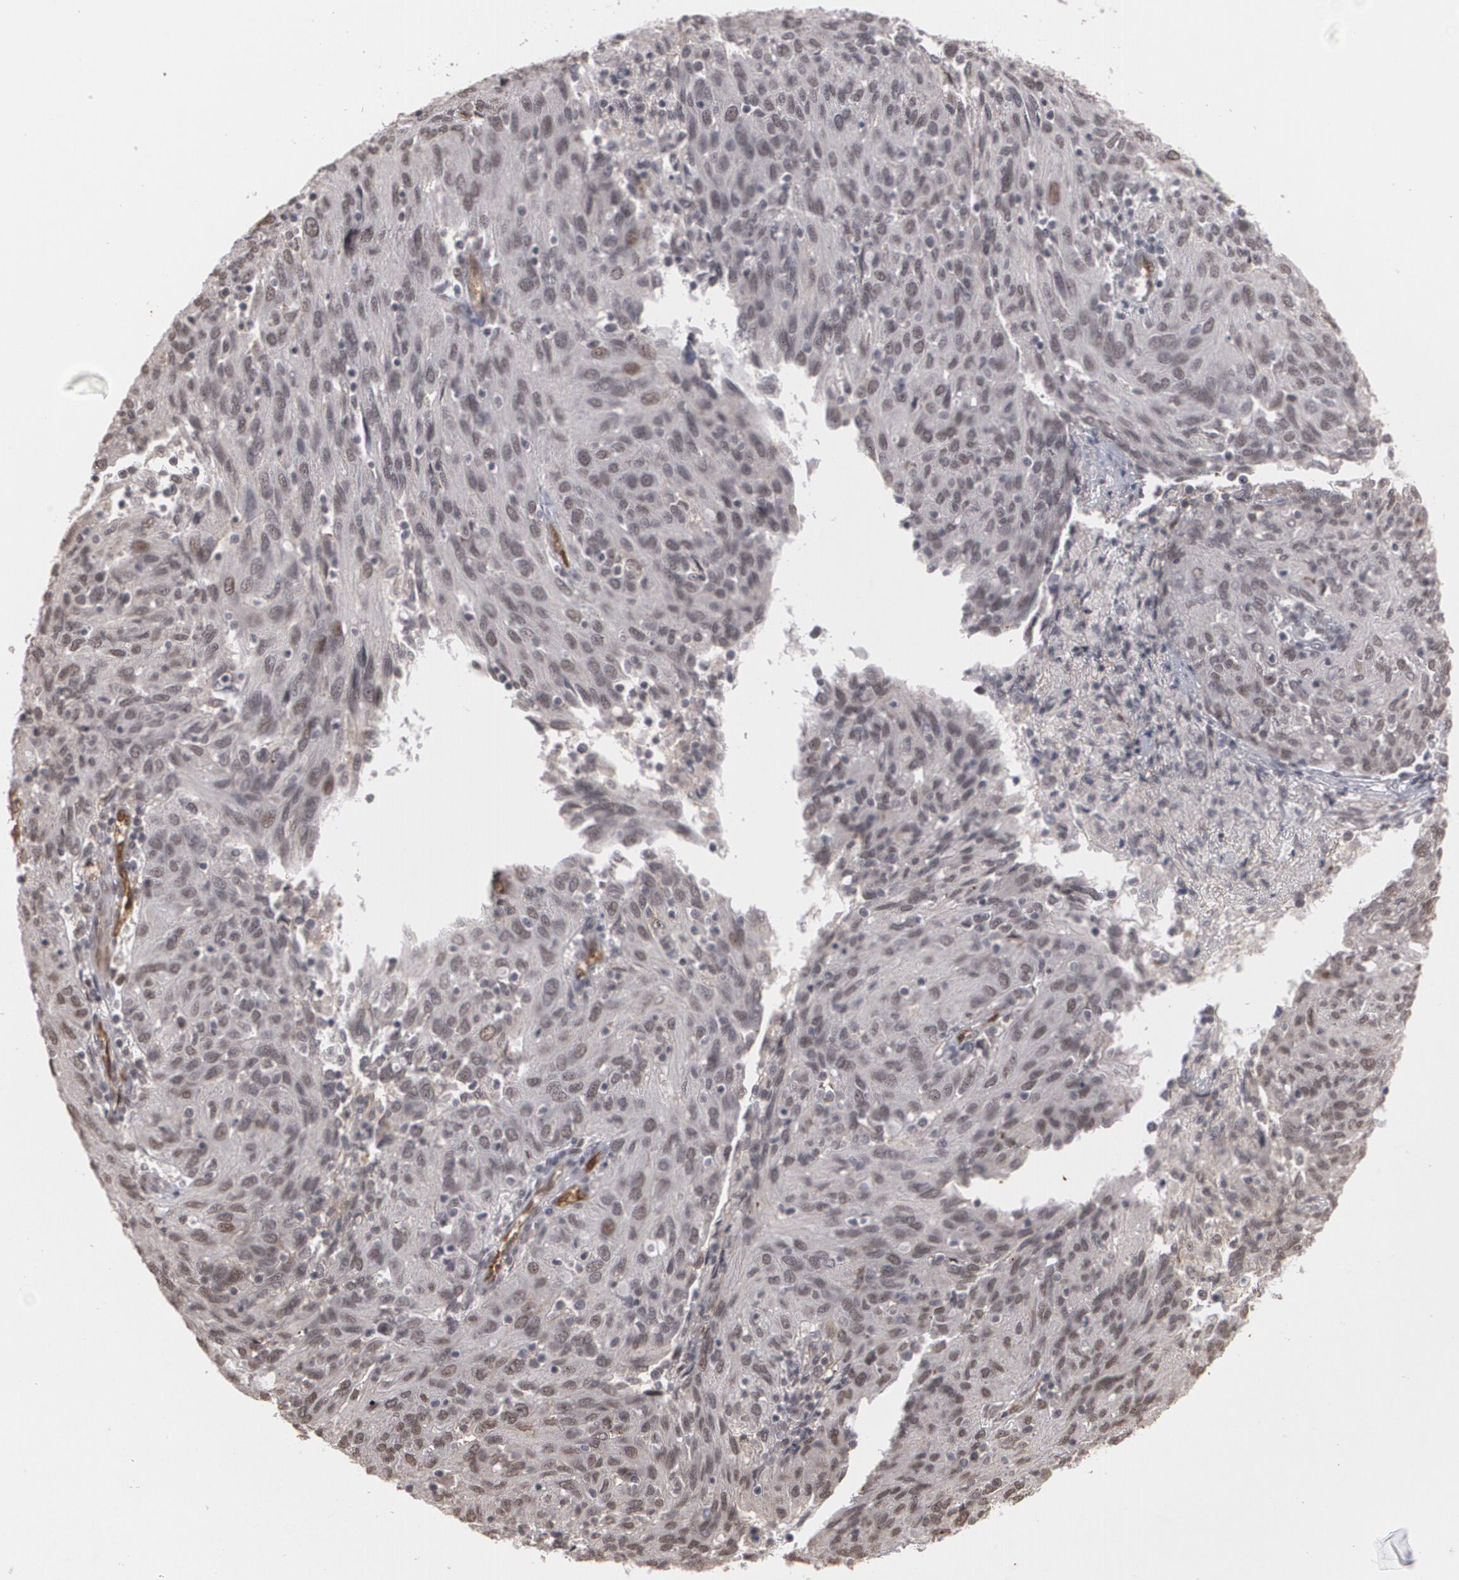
{"staining": {"intensity": "weak", "quantity": "25%-75%", "location": "nuclear"}, "tissue": "ovarian cancer", "cell_type": "Tumor cells", "image_type": "cancer", "snomed": [{"axis": "morphology", "description": "Carcinoma, endometroid"}, {"axis": "topography", "description": "Ovary"}], "caption": "A brown stain shows weak nuclear expression of a protein in human ovarian cancer (endometroid carcinoma) tumor cells.", "gene": "ZNF75A", "patient": {"sex": "female", "age": 50}}